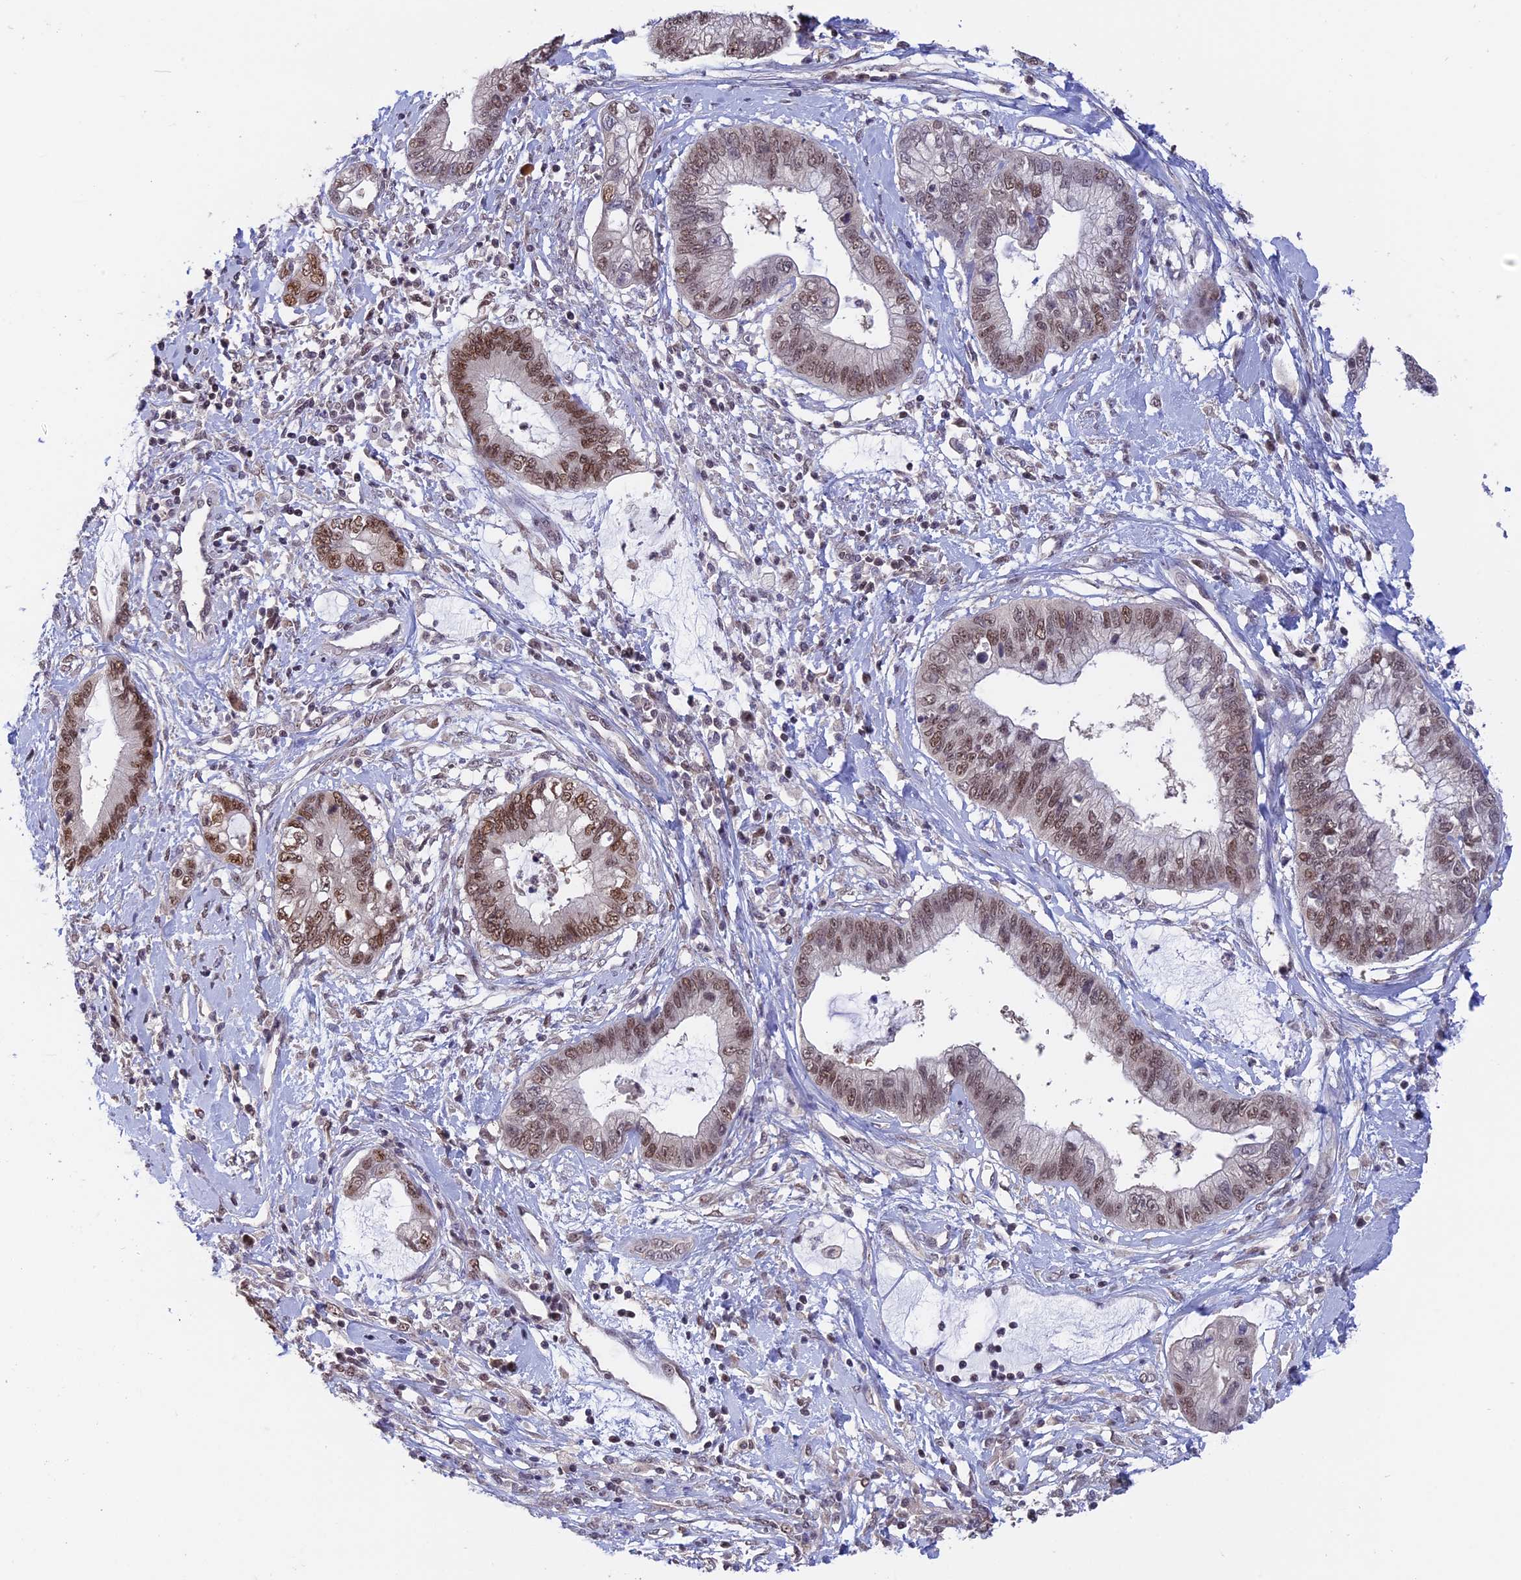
{"staining": {"intensity": "moderate", "quantity": ">75%", "location": "nuclear"}, "tissue": "cervical cancer", "cell_type": "Tumor cells", "image_type": "cancer", "snomed": [{"axis": "morphology", "description": "Adenocarcinoma, NOS"}, {"axis": "topography", "description": "Cervix"}], "caption": "A medium amount of moderate nuclear staining is present in about >75% of tumor cells in cervical cancer (adenocarcinoma) tissue. (Stains: DAB in brown, nuclei in blue, Microscopy: brightfield microscopy at high magnification).", "gene": "RFC5", "patient": {"sex": "female", "age": 44}}